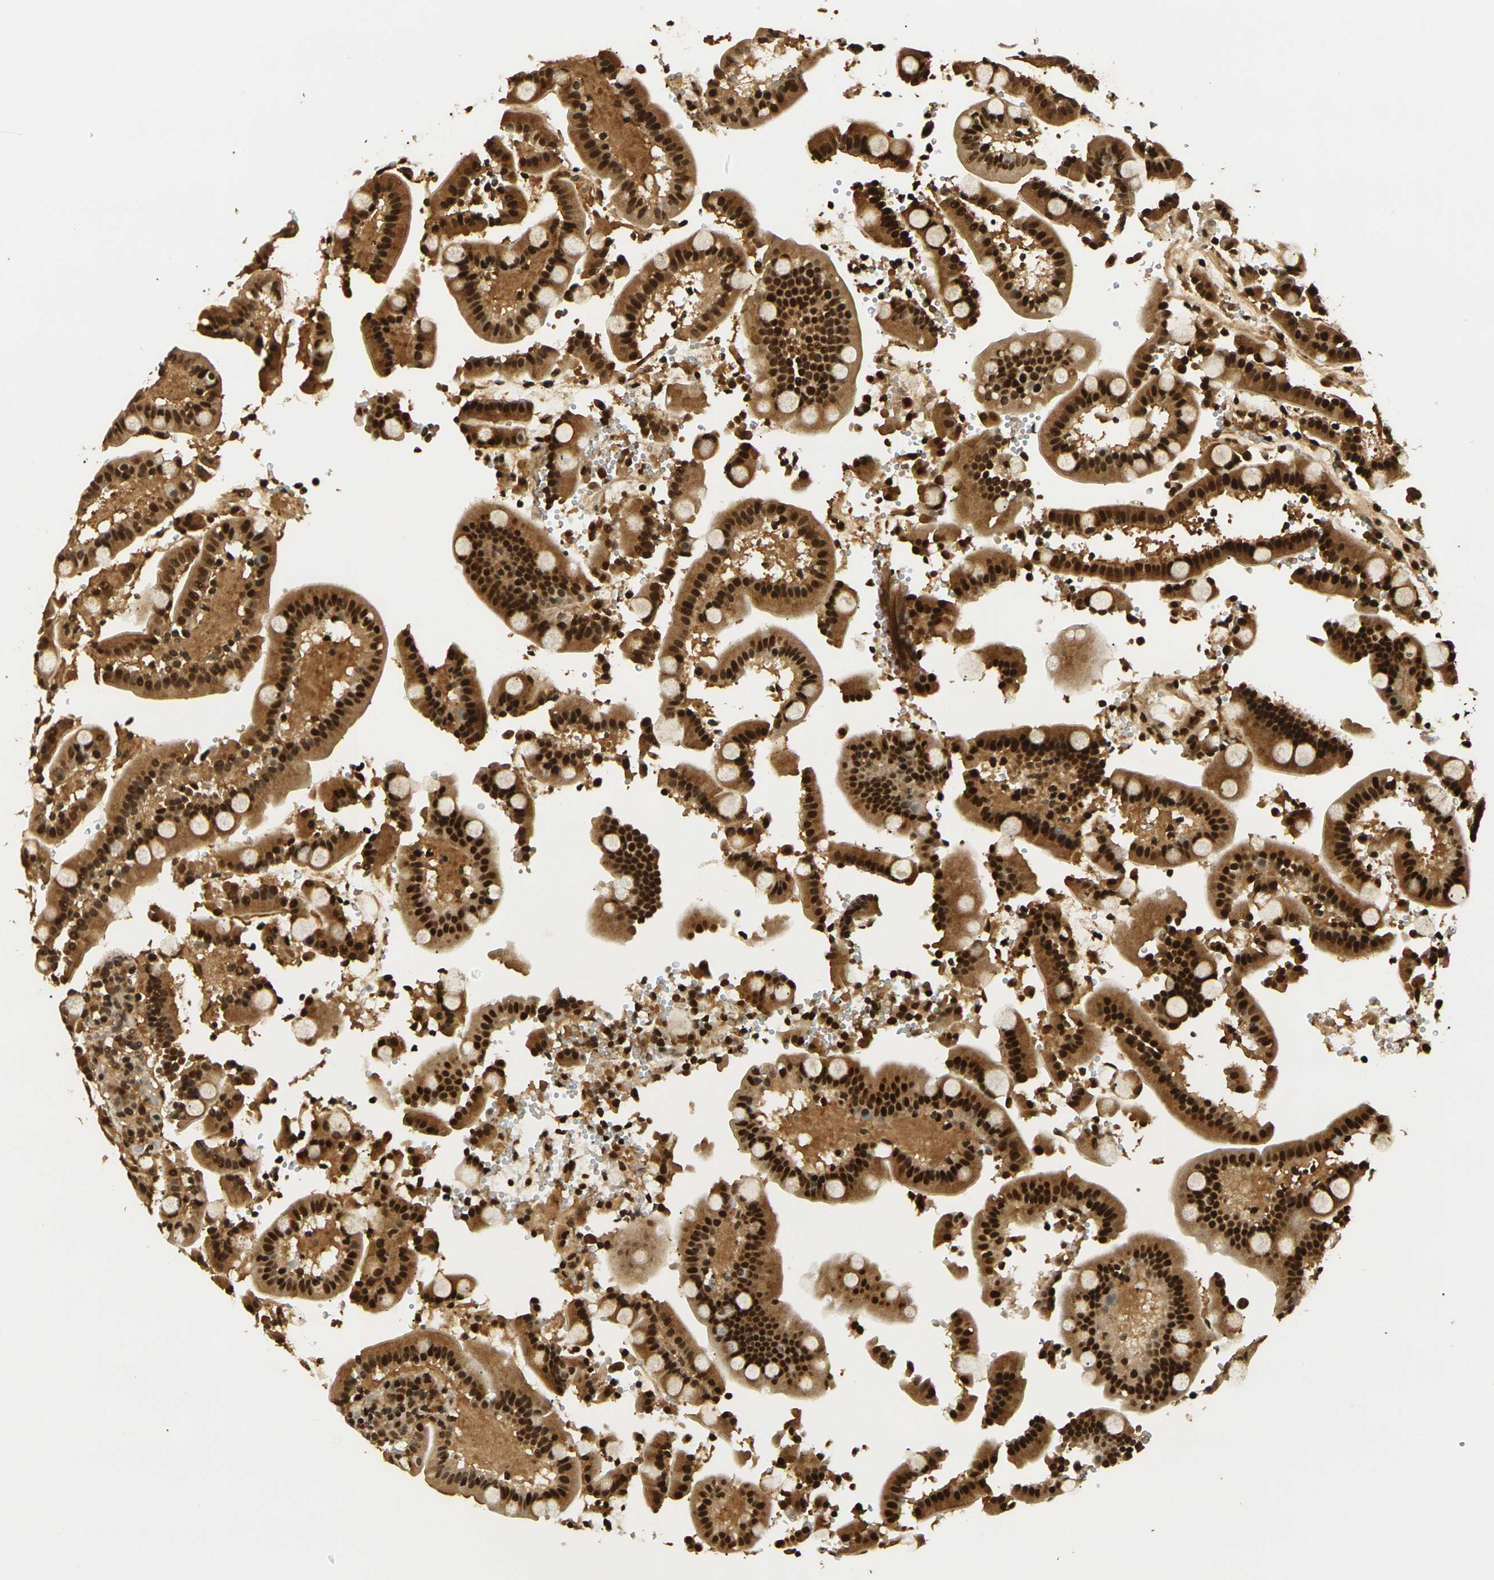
{"staining": {"intensity": "strong", "quantity": ">75%", "location": "cytoplasmic/membranous,nuclear"}, "tissue": "duodenum", "cell_type": "Glandular cells", "image_type": "normal", "snomed": [{"axis": "morphology", "description": "Normal tissue, NOS"}, {"axis": "topography", "description": "Small intestine, NOS"}], "caption": "Immunohistochemical staining of normal duodenum demonstrates strong cytoplasmic/membranous,nuclear protein positivity in approximately >75% of glandular cells.", "gene": "ACTL6A", "patient": {"sex": "female", "age": 71}}